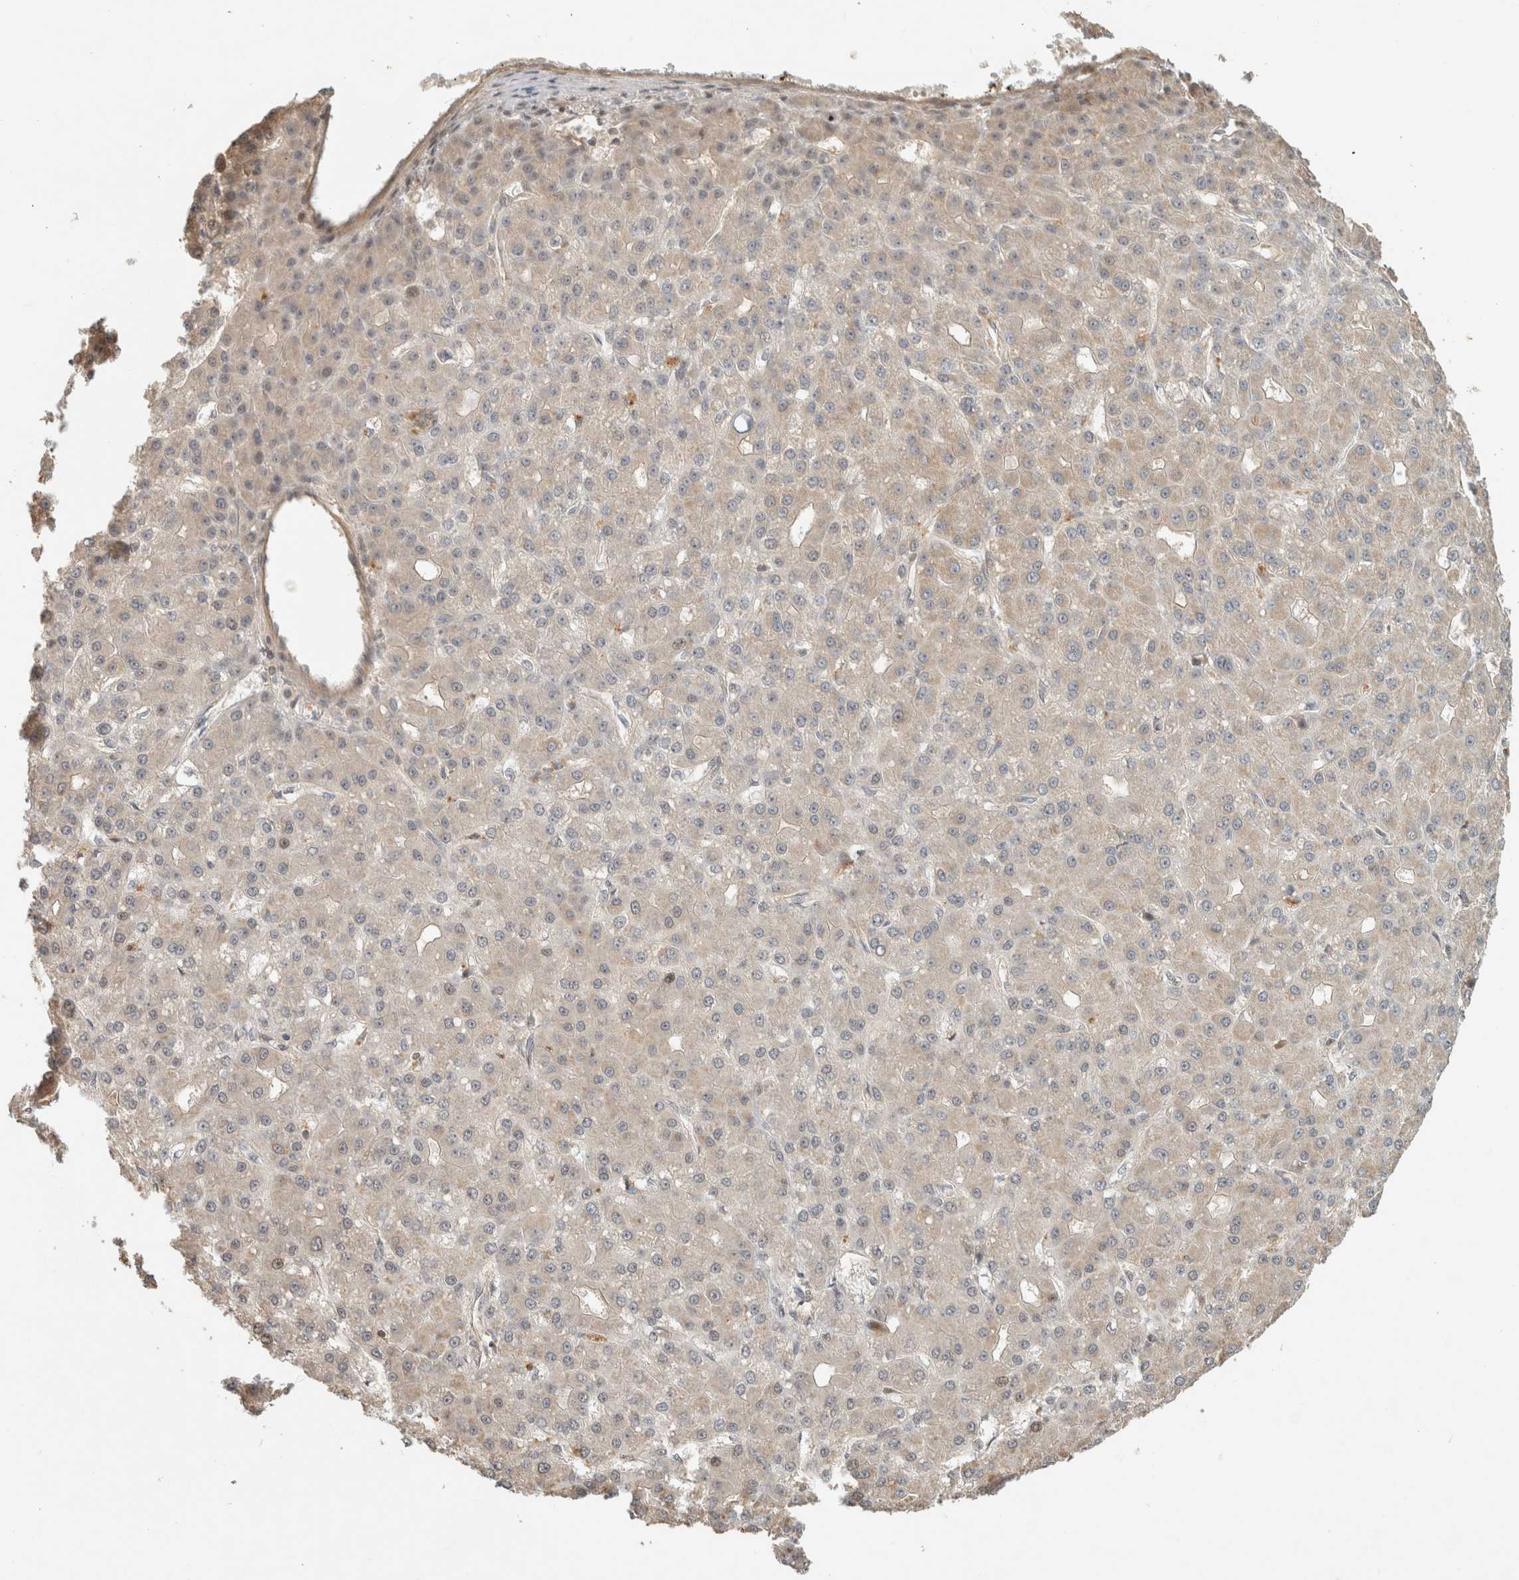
{"staining": {"intensity": "negative", "quantity": "none", "location": "none"}, "tissue": "liver cancer", "cell_type": "Tumor cells", "image_type": "cancer", "snomed": [{"axis": "morphology", "description": "Carcinoma, Hepatocellular, NOS"}, {"axis": "topography", "description": "Liver"}], "caption": "Protein analysis of hepatocellular carcinoma (liver) reveals no significant expression in tumor cells. (Brightfield microscopy of DAB IHC at high magnification).", "gene": "CAAP1", "patient": {"sex": "male", "age": 67}}